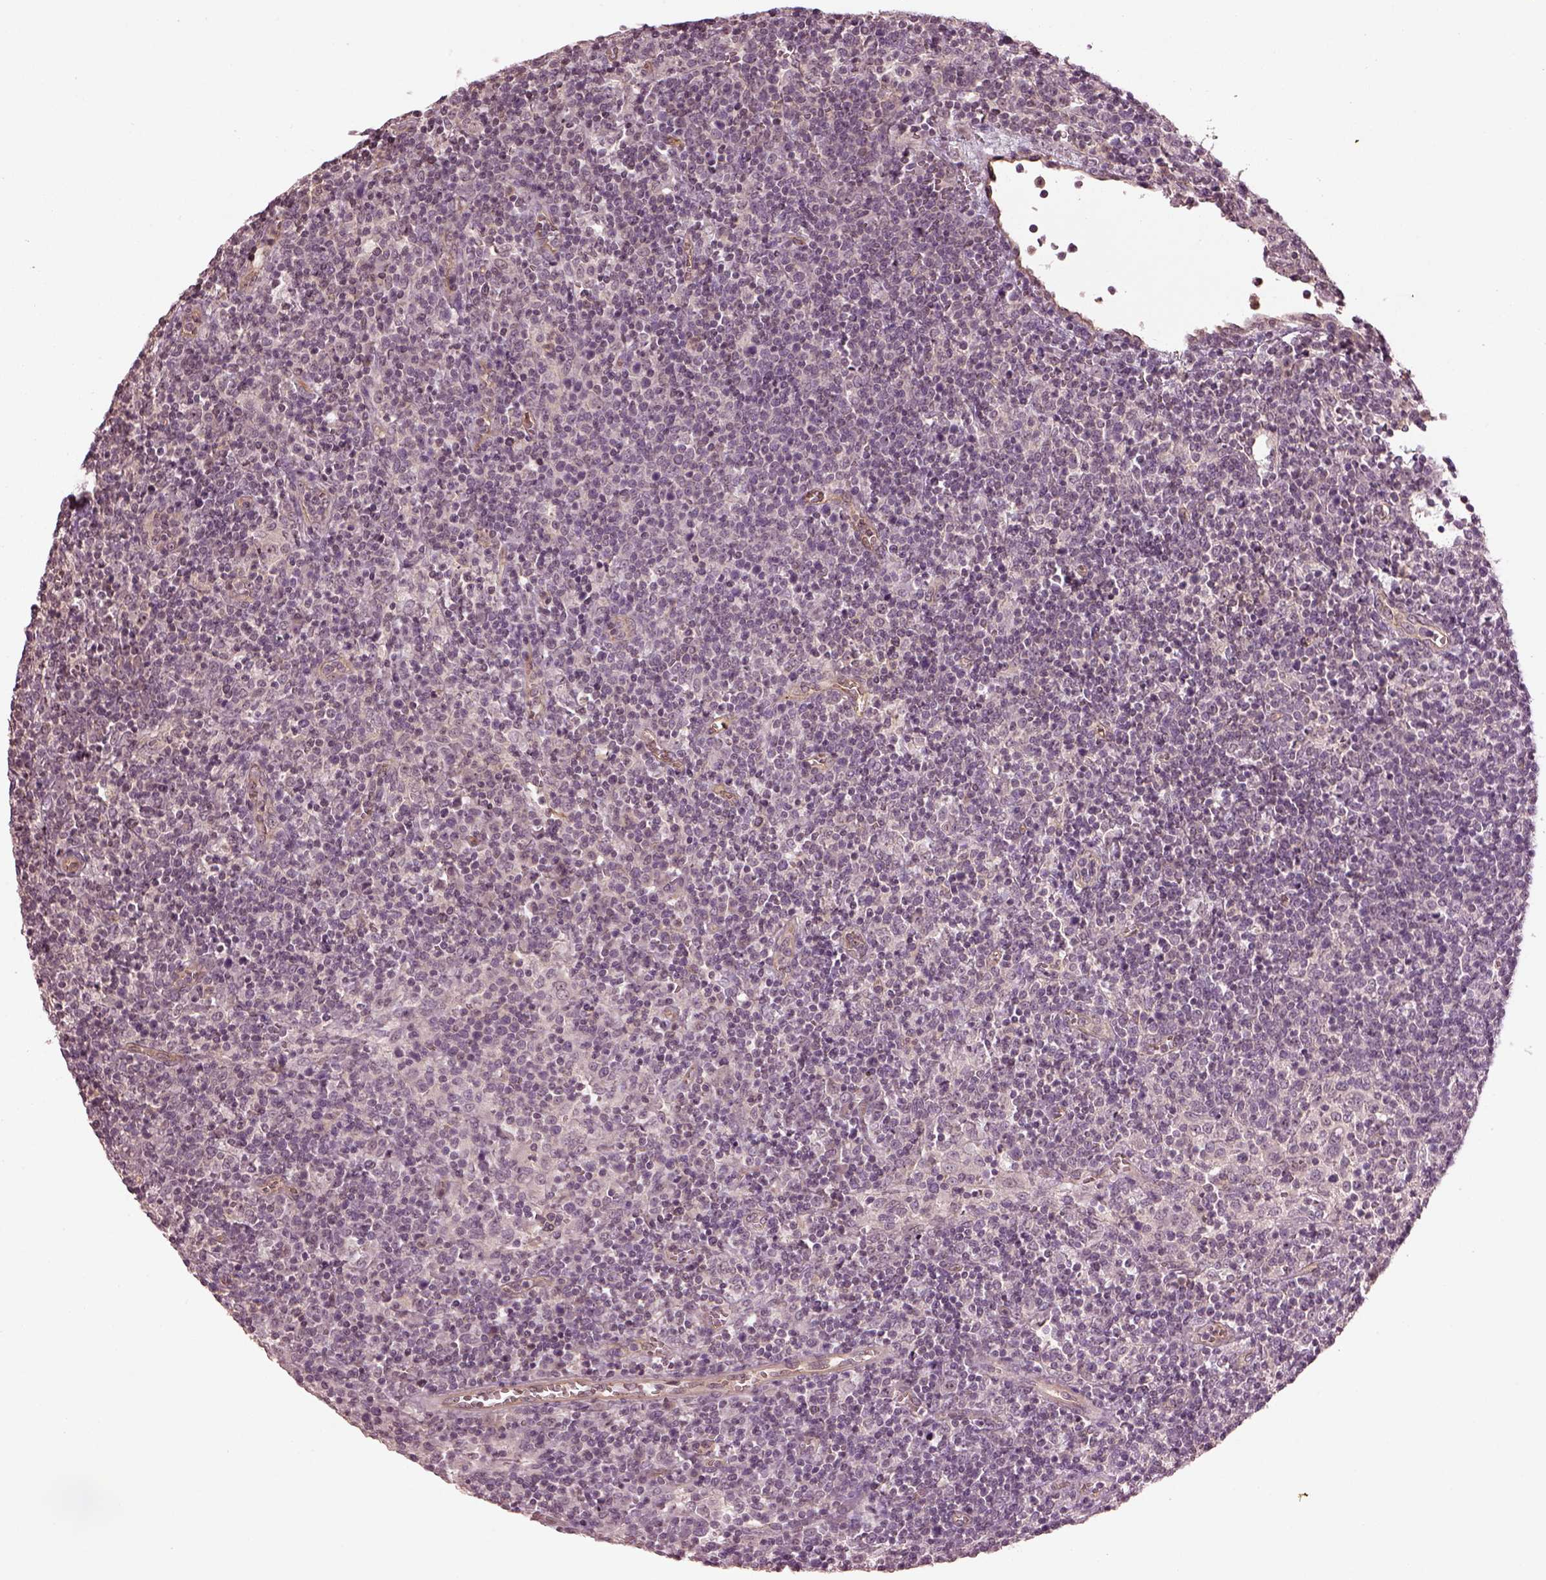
{"staining": {"intensity": "negative", "quantity": "none", "location": "none"}, "tissue": "lymphoma", "cell_type": "Tumor cells", "image_type": "cancer", "snomed": [{"axis": "morphology", "description": "Malignant lymphoma, non-Hodgkin's type, High grade"}, {"axis": "topography", "description": "Lymph node"}], "caption": "Protein analysis of high-grade malignant lymphoma, non-Hodgkin's type exhibits no significant positivity in tumor cells.", "gene": "GNRH1", "patient": {"sex": "male", "age": 61}}